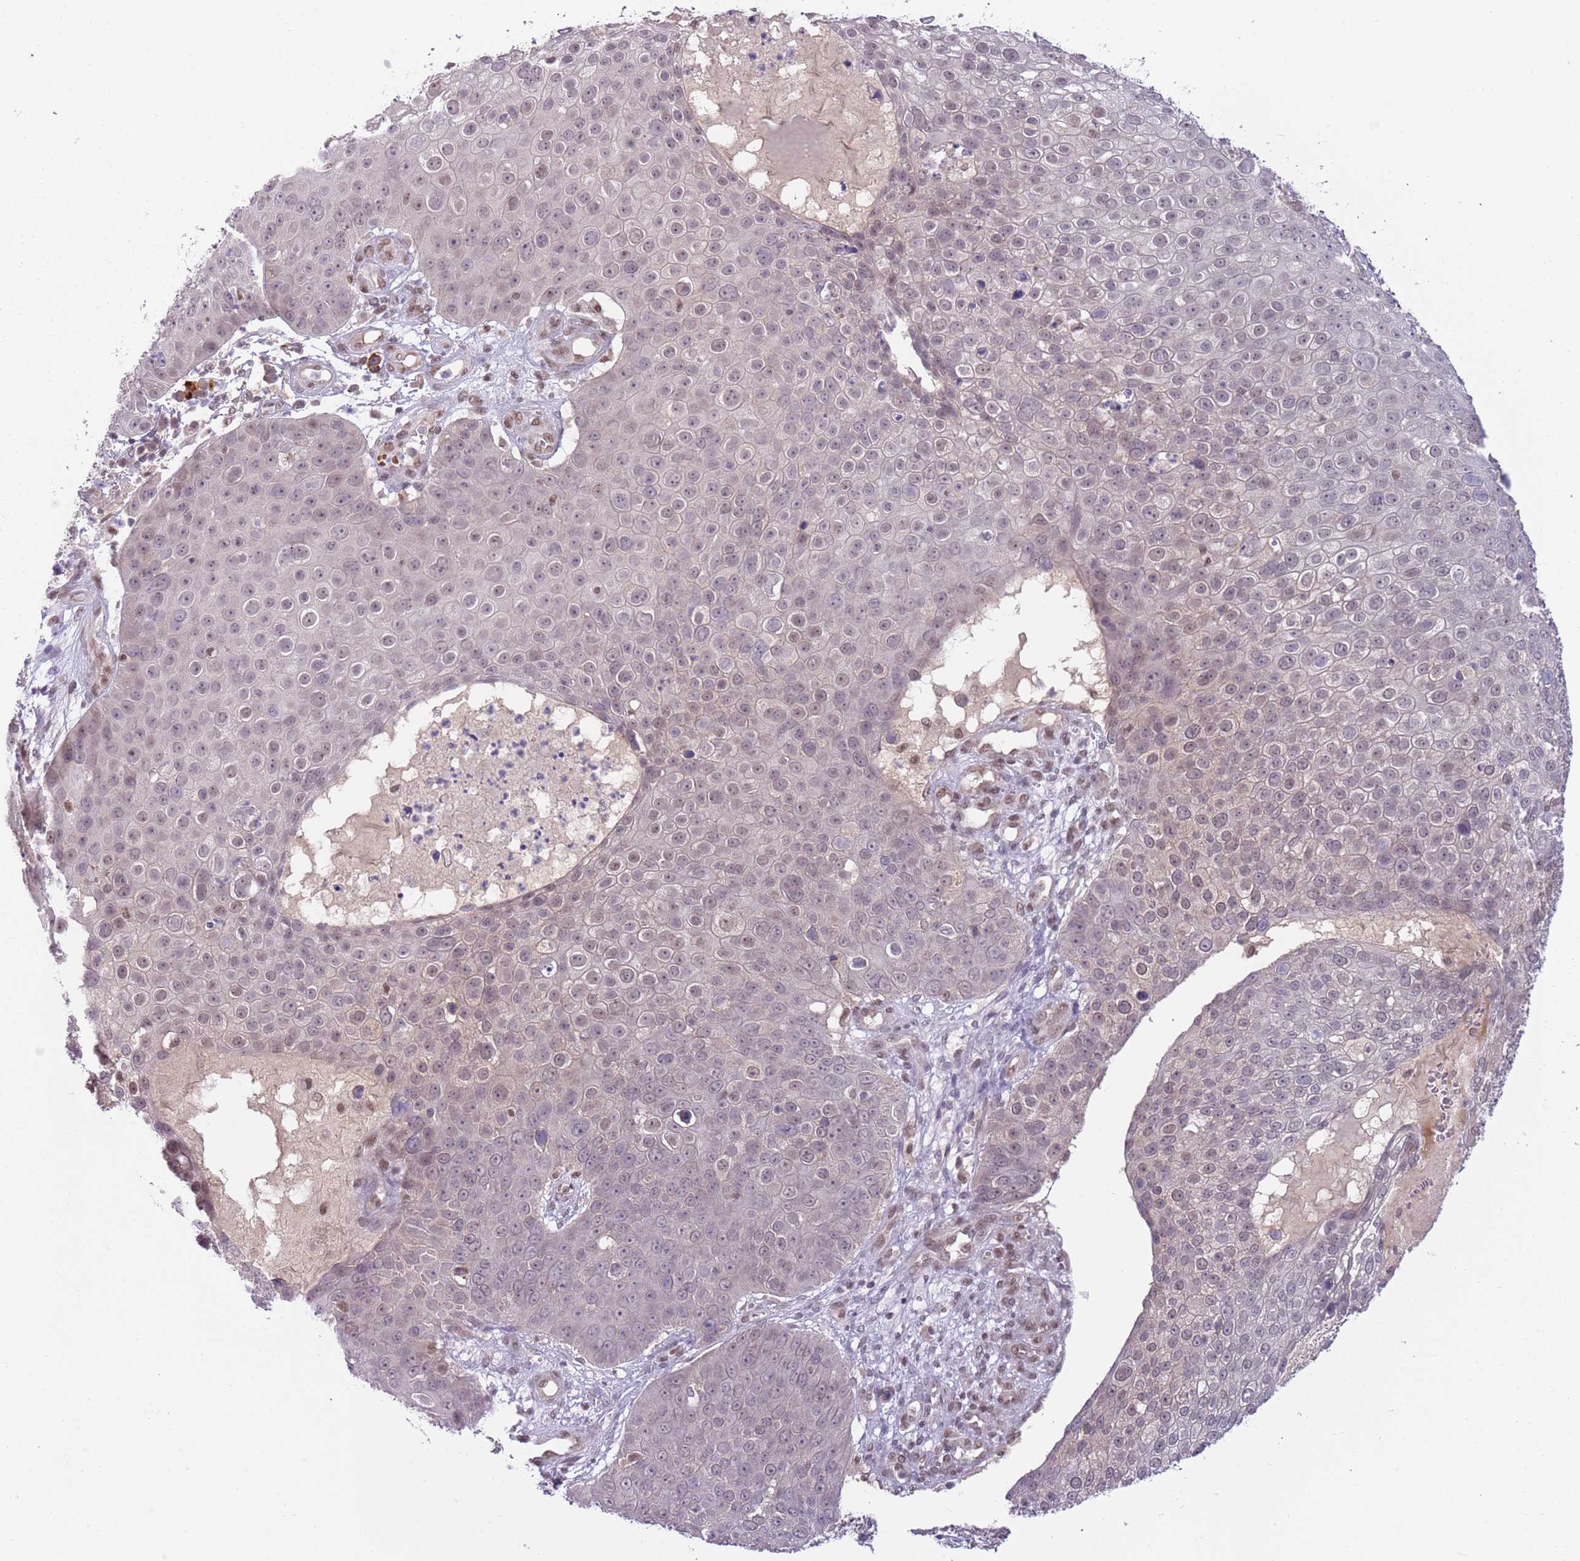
{"staining": {"intensity": "negative", "quantity": "none", "location": "none"}, "tissue": "skin cancer", "cell_type": "Tumor cells", "image_type": "cancer", "snomed": [{"axis": "morphology", "description": "Squamous cell carcinoma, NOS"}, {"axis": "topography", "description": "Skin"}], "caption": "High magnification brightfield microscopy of skin cancer stained with DAB (brown) and counterstained with hematoxylin (blue): tumor cells show no significant expression. (Brightfield microscopy of DAB (3,3'-diaminobenzidine) immunohistochemistry (IHC) at high magnification).", "gene": "TM2D1", "patient": {"sex": "male", "age": 71}}